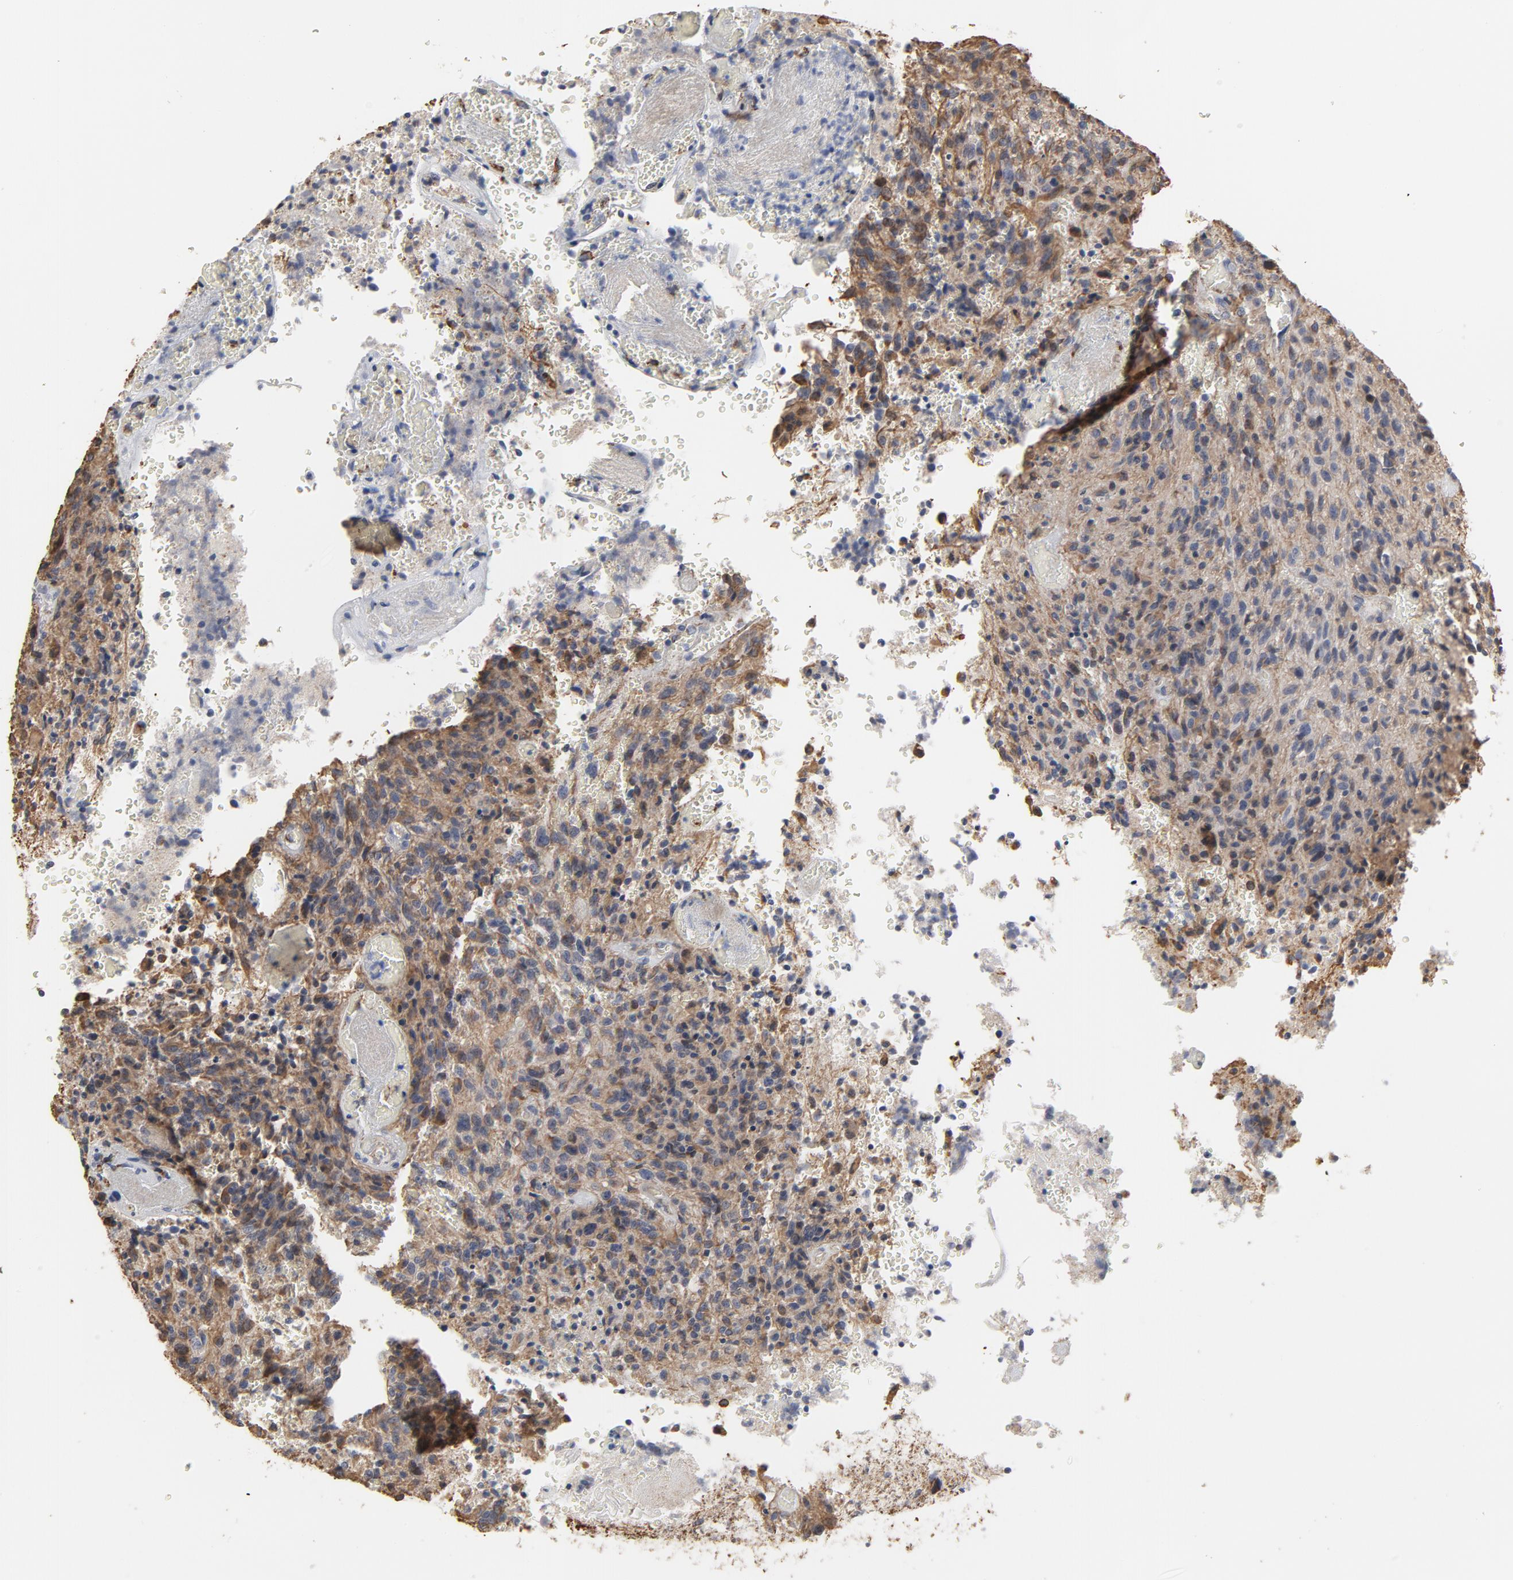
{"staining": {"intensity": "moderate", "quantity": "<25%", "location": "cytoplasmic/membranous"}, "tissue": "glioma", "cell_type": "Tumor cells", "image_type": "cancer", "snomed": [{"axis": "morphology", "description": "Normal tissue, NOS"}, {"axis": "morphology", "description": "Glioma, malignant, High grade"}, {"axis": "topography", "description": "Cerebral cortex"}], "caption": "Malignant glioma (high-grade) was stained to show a protein in brown. There is low levels of moderate cytoplasmic/membranous staining in about <25% of tumor cells. The staining was performed using DAB to visualize the protein expression in brown, while the nuclei were stained in blue with hematoxylin (Magnification: 20x).", "gene": "PPP1R1B", "patient": {"sex": "male", "age": 56}}